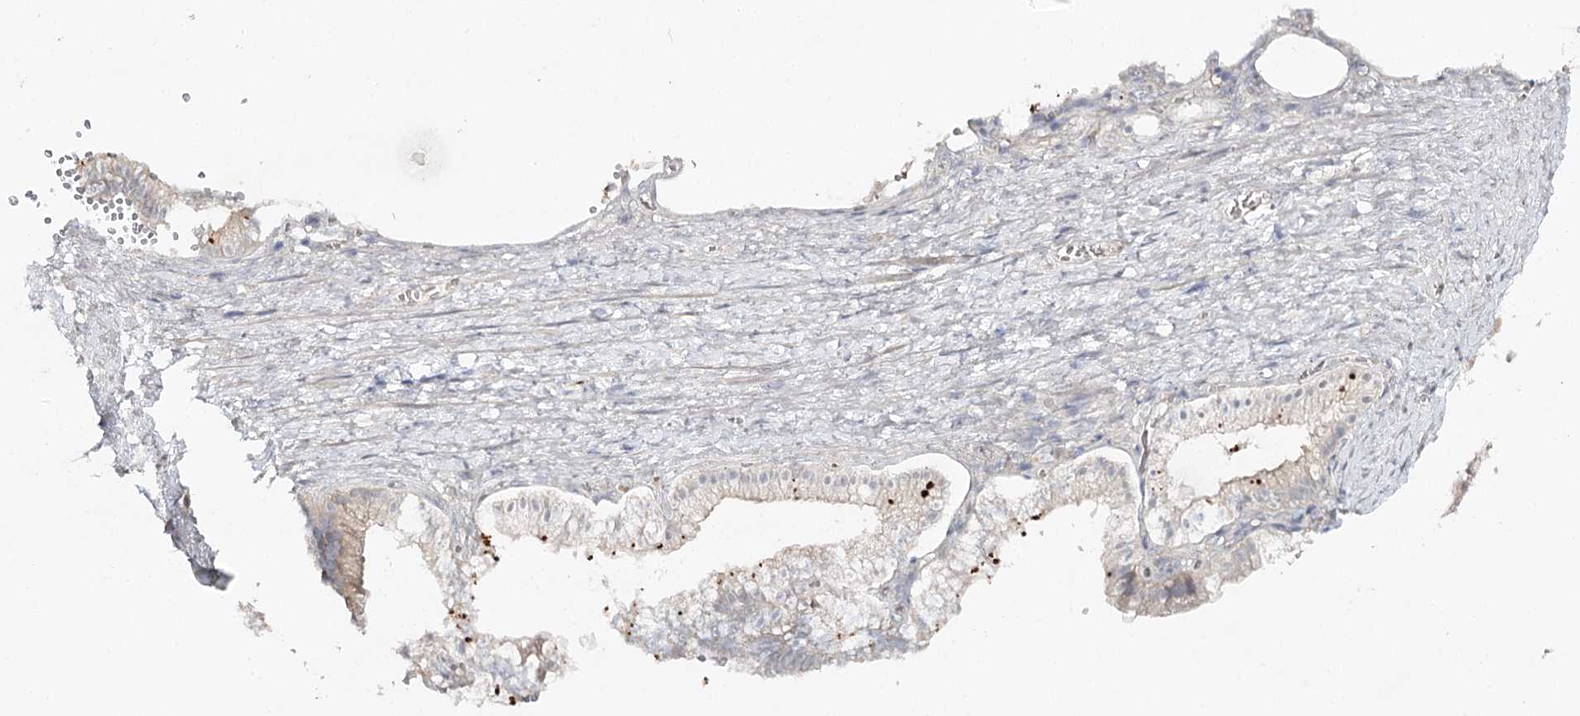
{"staining": {"intensity": "negative", "quantity": "none", "location": "none"}, "tissue": "adipose tissue", "cell_type": "Adipocytes", "image_type": "normal", "snomed": [{"axis": "morphology", "description": "Normal tissue, NOS"}, {"axis": "topography", "description": "Gallbladder"}, {"axis": "topography", "description": "Peripheral nerve tissue"}], "caption": "The photomicrograph reveals no staining of adipocytes in unremarkable adipose tissue. (Stains: DAB (3,3'-diaminobenzidine) immunohistochemistry with hematoxylin counter stain, Microscopy: brightfield microscopy at high magnification).", "gene": "DAPK1", "patient": {"sex": "male", "age": 38}}